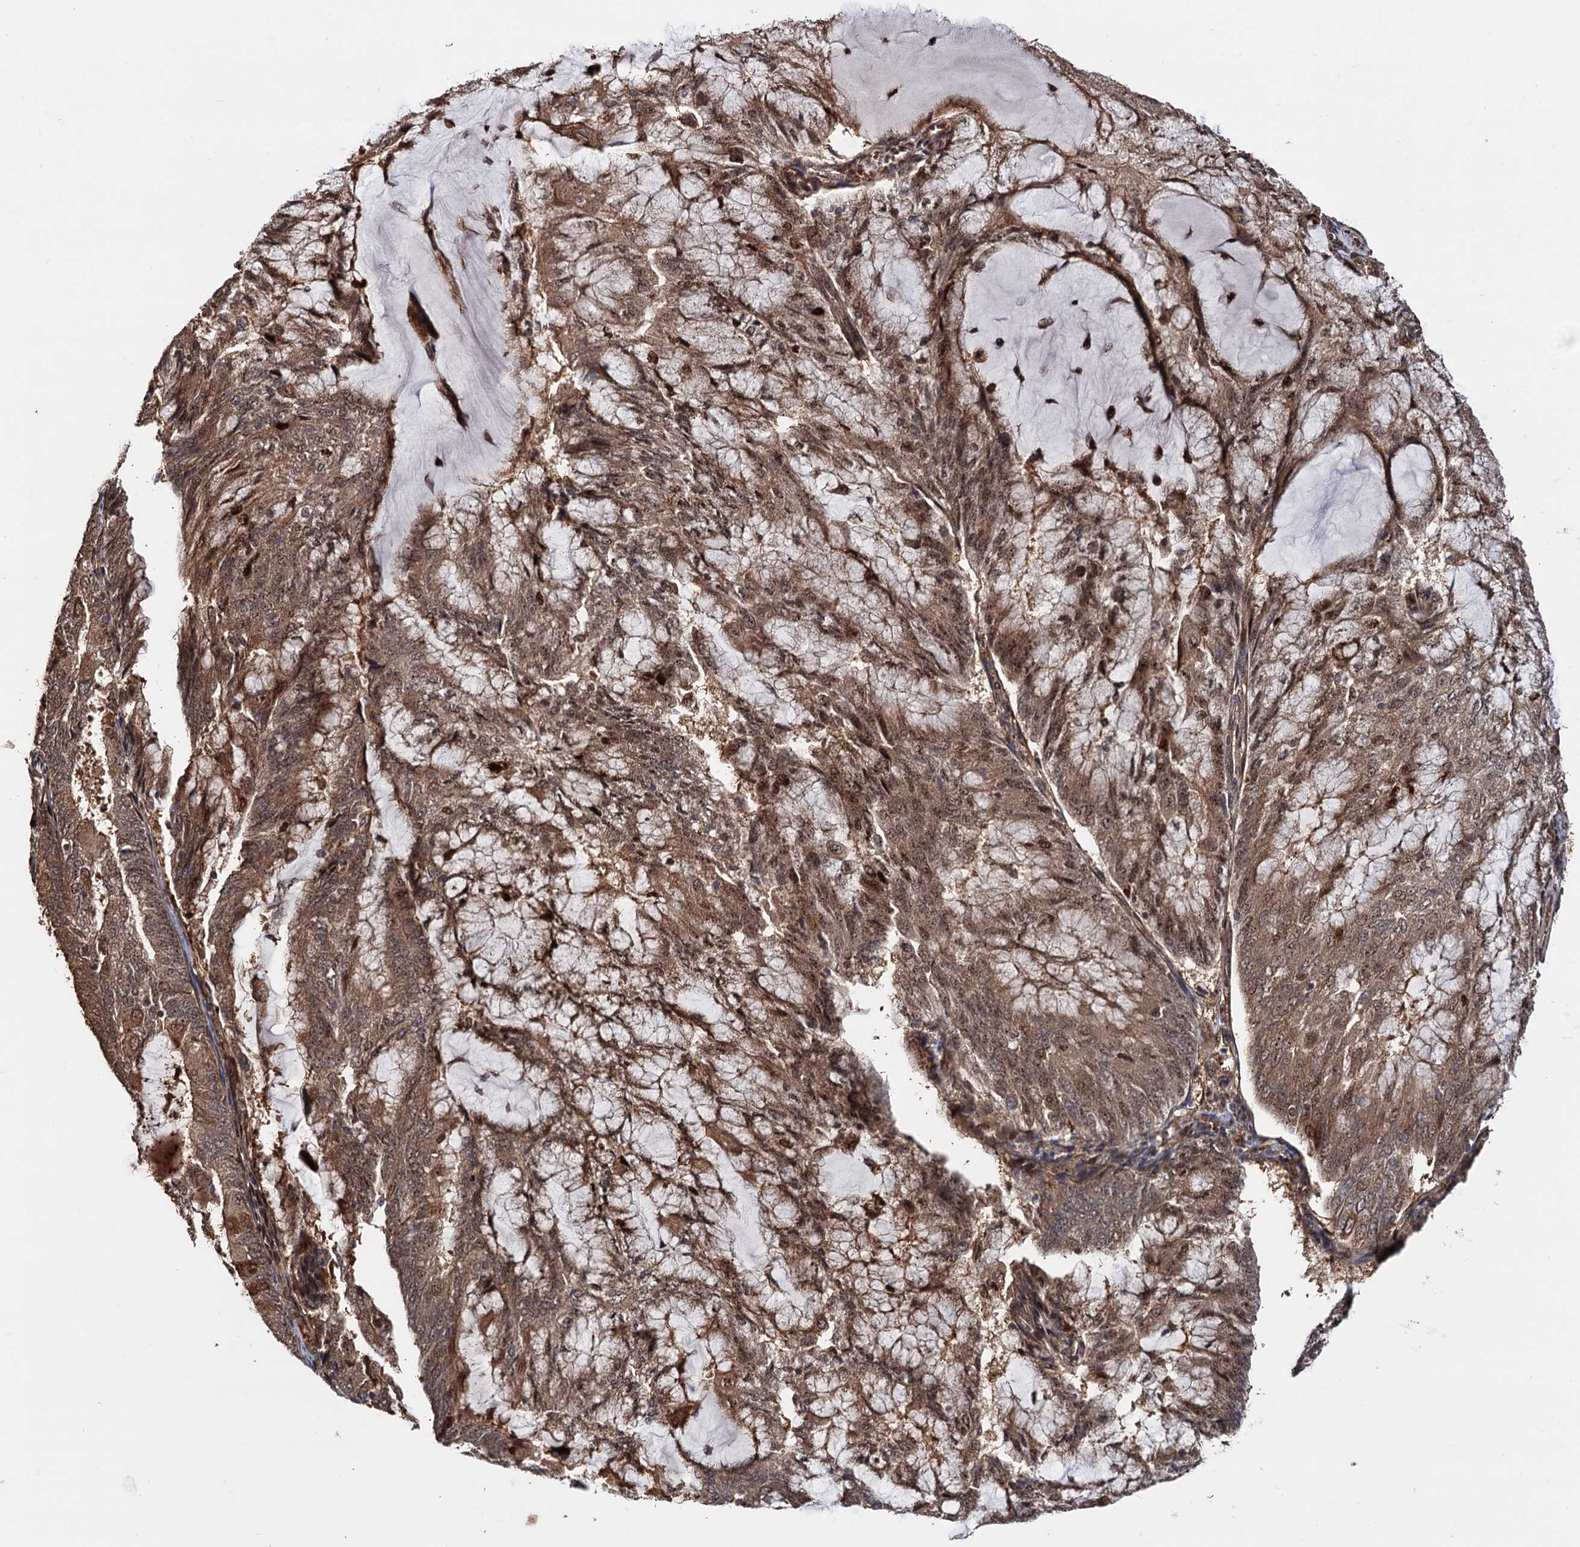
{"staining": {"intensity": "moderate", "quantity": ">75%", "location": "cytoplasmic/membranous,nuclear"}, "tissue": "endometrial cancer", "cell_type": "Tumor cells", "image_type": "cancer", "snomed": [{"axis": "morphology", "description": "Adenocarcinoma, NOS"}, {"axis": "topography", "description": "Endometrium"}], "caption": "Protein staining of endometrial adenocarcinoma tissue displays moderate cytoplasmic/membranous and nuclear staining in about >75% of tumor cells.", "gene": "PIGB", "patient": {"sex": "female", "age": 81}}